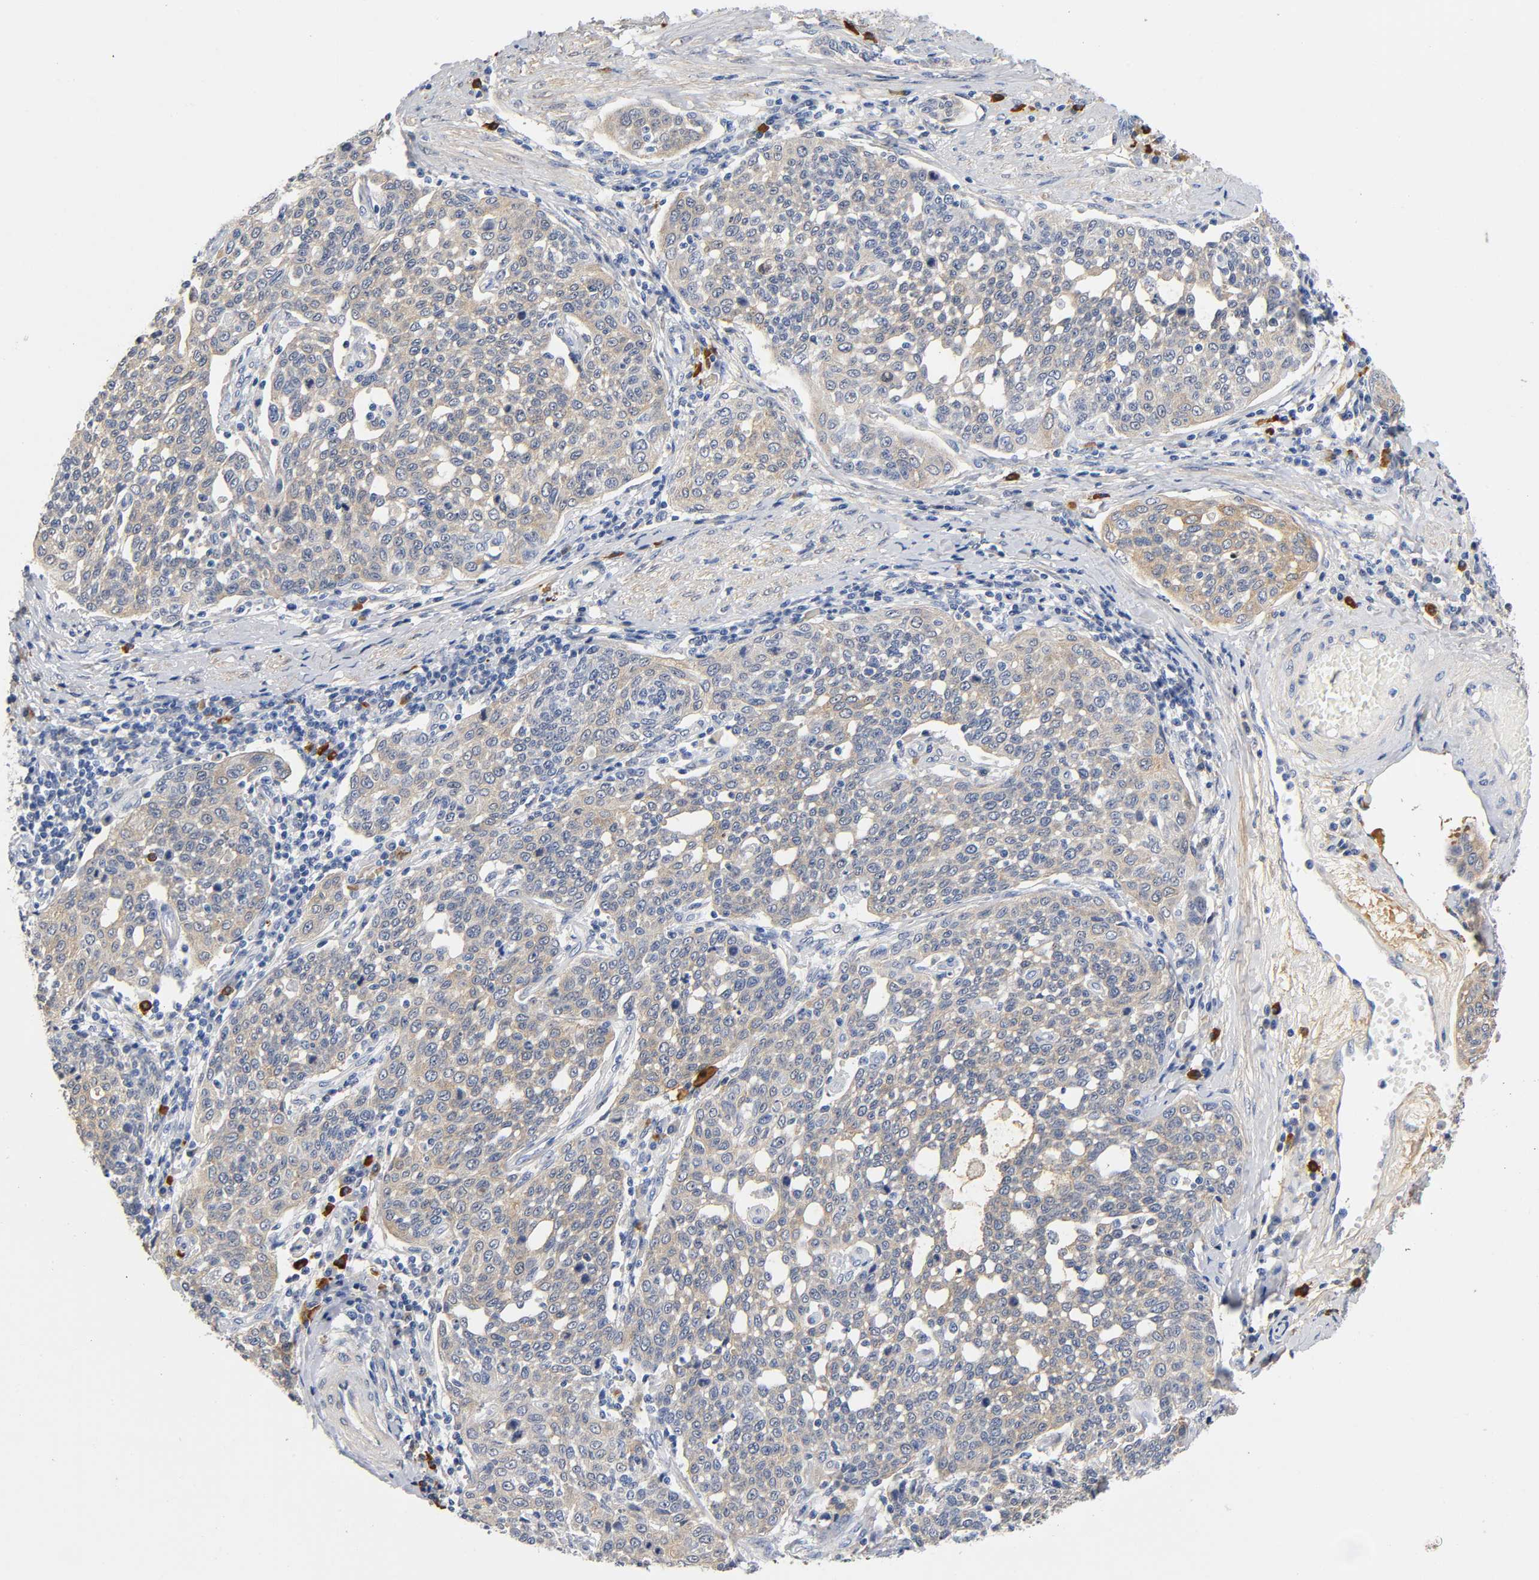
{"staining": {"intensity": "weak", "quantity": ">75%", "location": "cytoplasmic/membranous"}, "tissue": "cervical cancer", "cell_type": "Tumor cells", "image_type": "cancer", "snomed": [{"axis": "morphology", "description": "Squamous cell carcinoma, NOS"}, {"axis": "topography", "description": "Cervix"}], "caption": "IHC (DAB) staining of human cervical cancer (squamous cell carcinoma) demonstrates weak cytoplasmic/membranous protein expression in about >75% of tumor cells.", "gene": "TNC", "patient": {"sex": "female", "age": 34}}